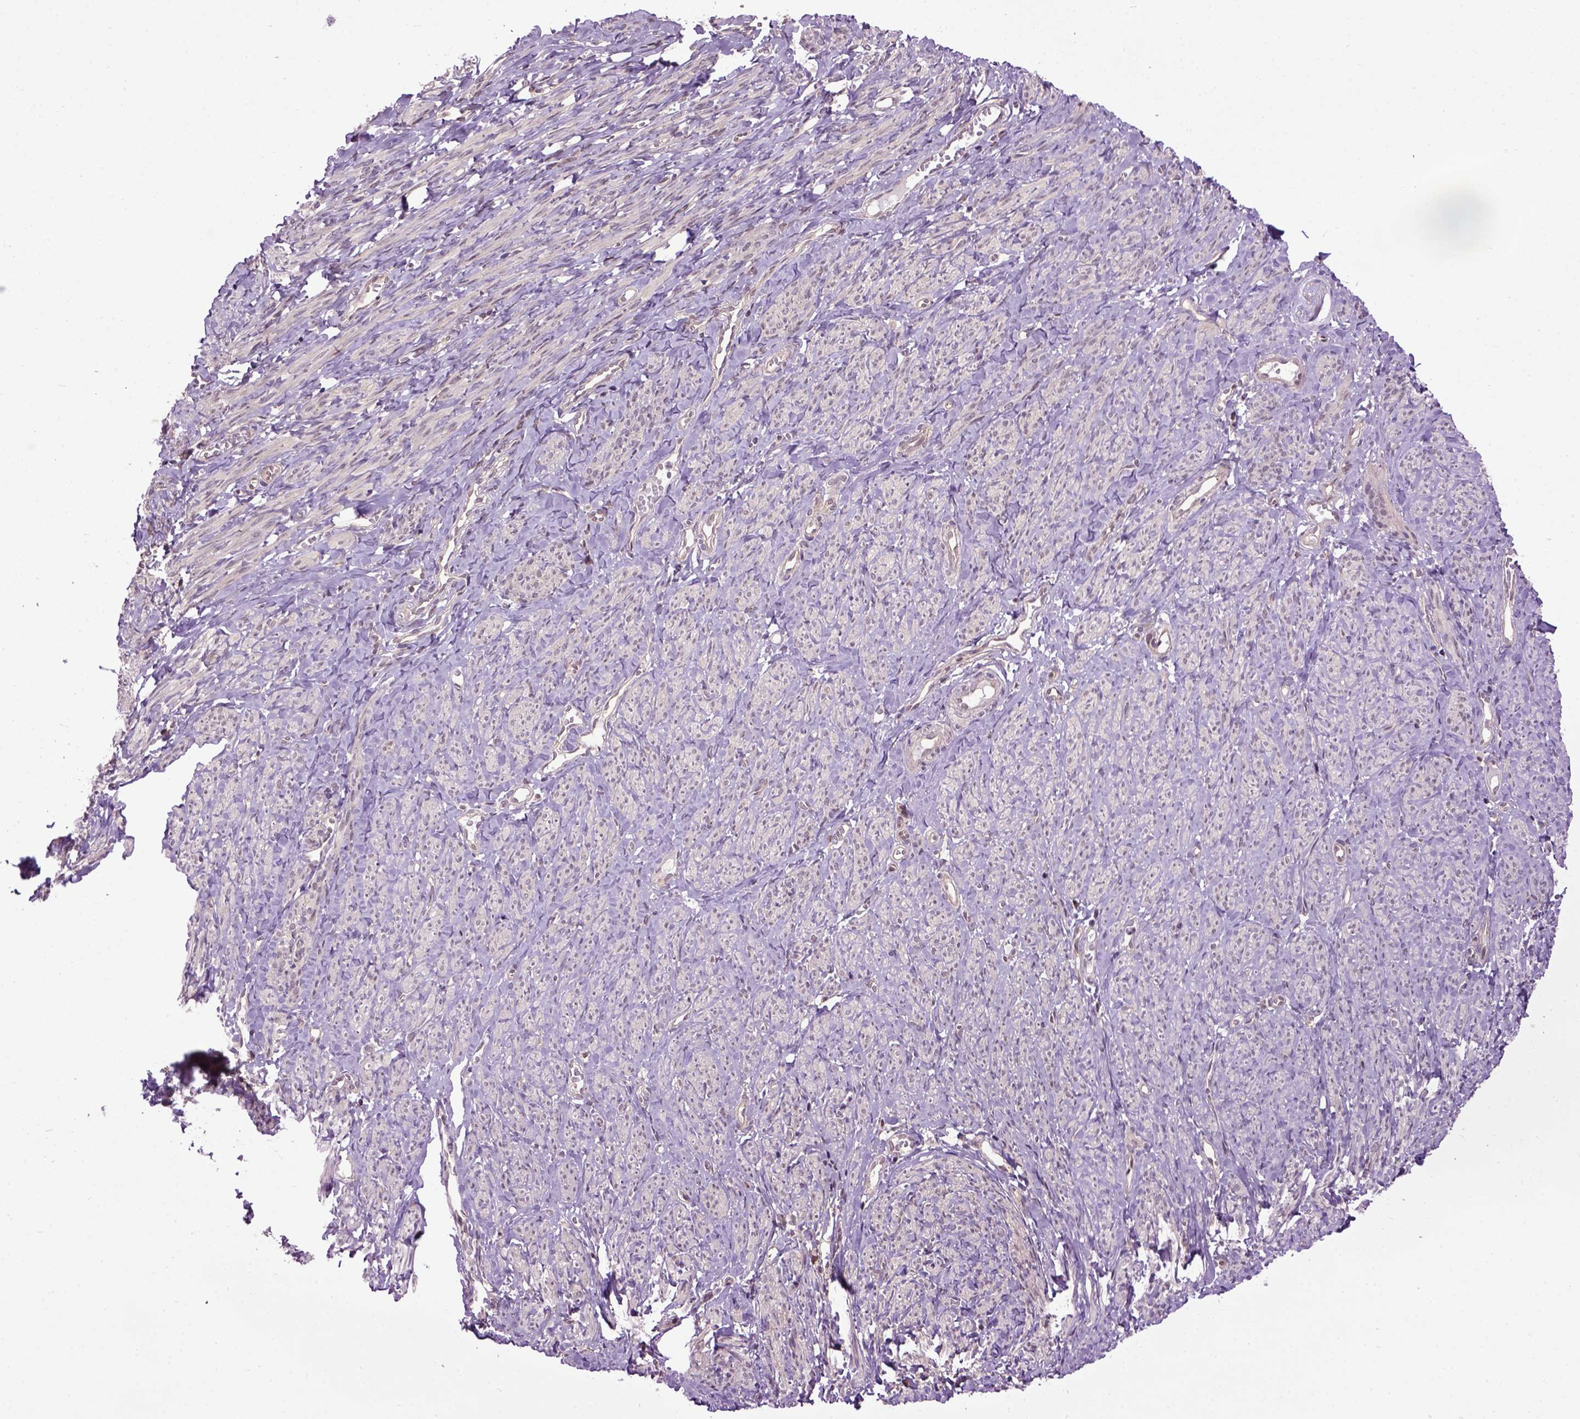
{"staining": {"intensity": "negative", "quantity": "none", "location": "none"}, "tissue": "smooth muscle", "cell_type": "Smooth muscle cells", "image_type": "normal", "snomed": [{"axis": "morphology", "description": "Normal tissue, NOS"}, {"axis": "topography", "description": "Smooth muscle"}], "caption": "A histopathology image of human smooth muscle is negative for staining in smooth muscle cells. The staining is performed using DAB brown chromogen with nuclei counter-stained in using hematoxylin.", "gene": "WDR48", "patient": {"sex": "female", "age": 65}}